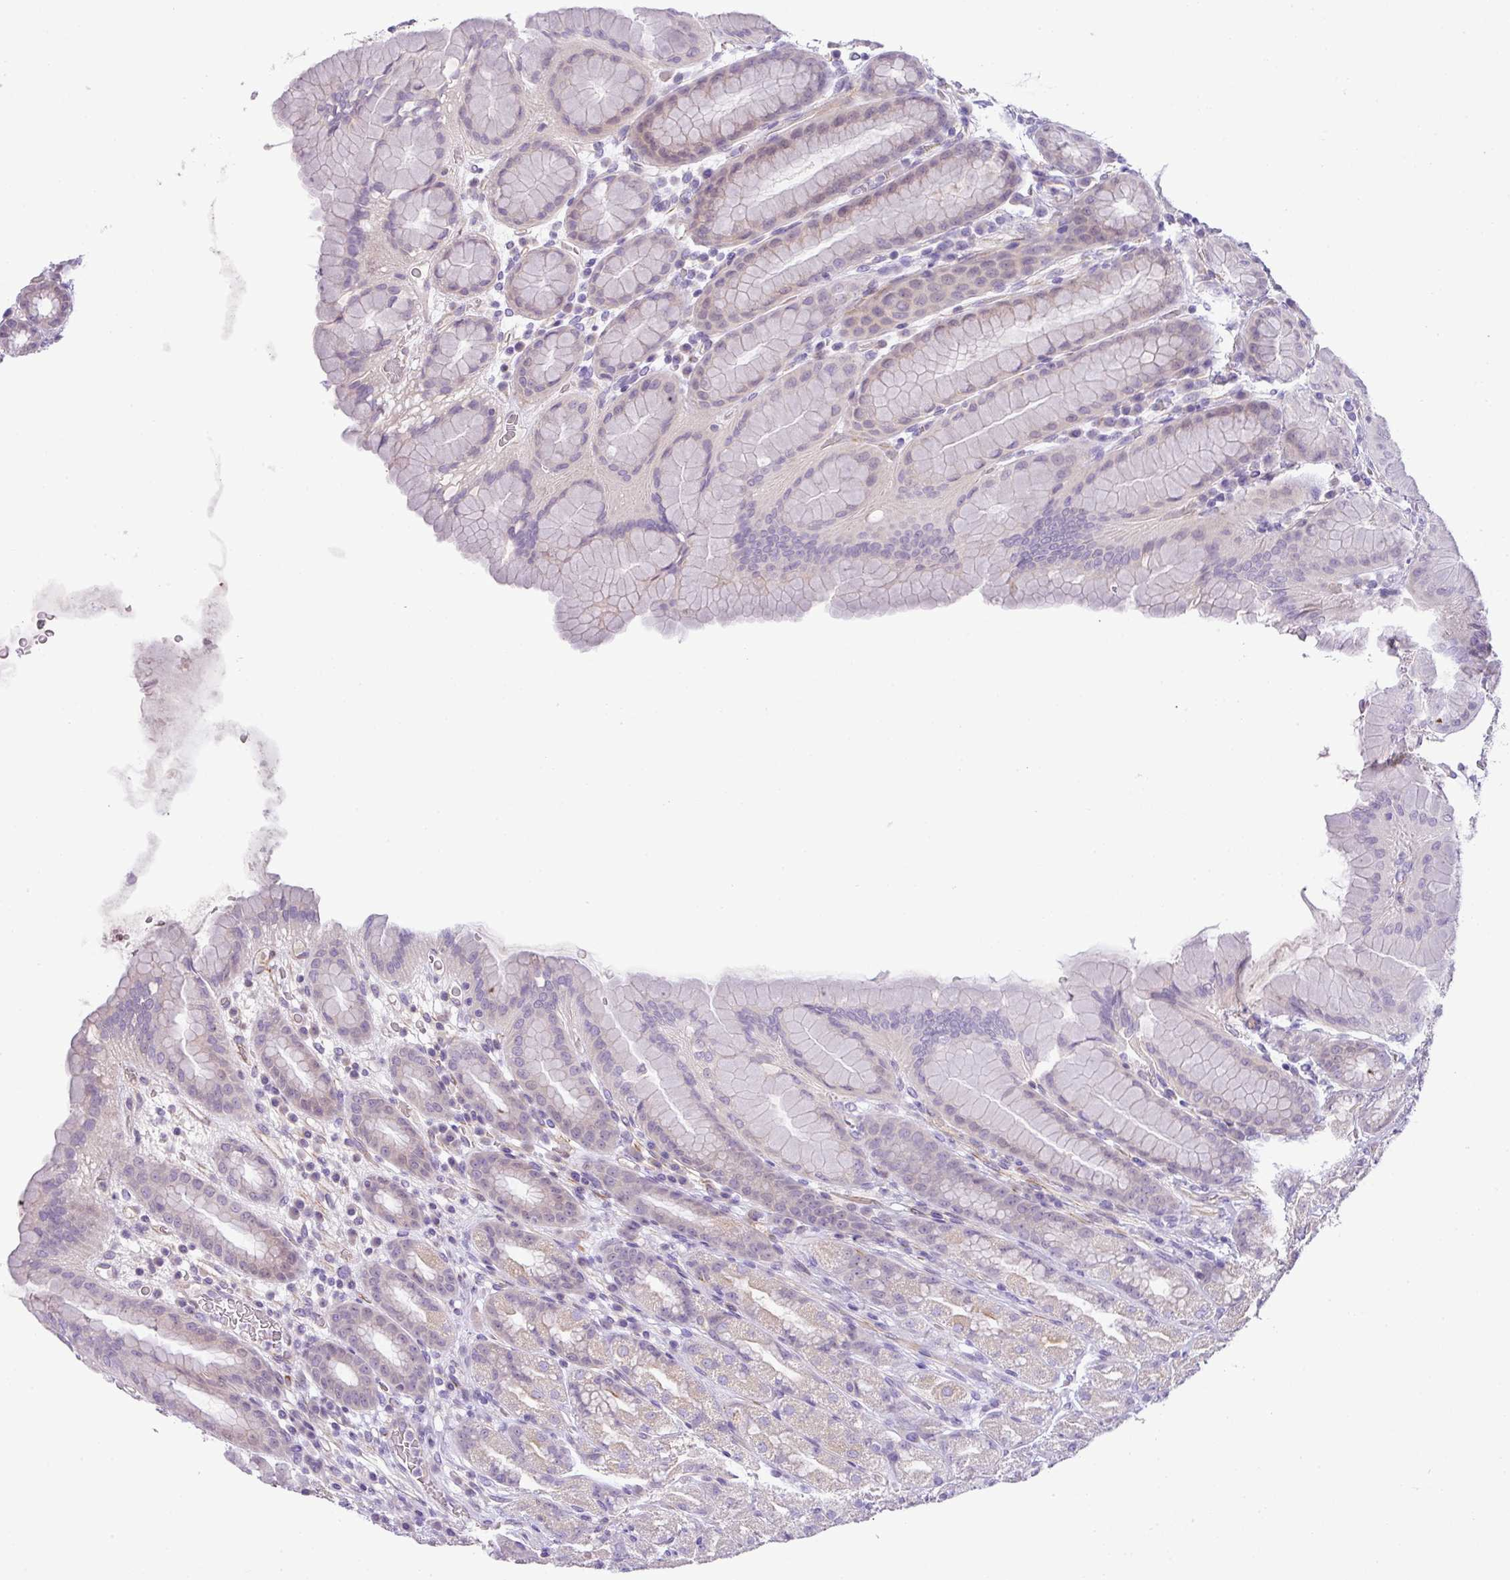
{"staining": {"intensity": "weak", "quantity": "25%-75%", "location": "cytoplasmic/membranous"}, "tissue": "stomach", "cell_type": "Glandular cells", "image_type": "normal", "snomed": [{"axis": "morphology", "description": "Normal tissue, NOS"}, {"axis": "topography", "description": "Stomach, upper"}, {"axis": "topography", "description": "Stomach"}], "caption": "The photomicrograph demonstrates a brown stain indicating the presence of a protein in the cytoplasmic/membranous of glandular cells in stomach.", "gene": "ENSG00000273748", "patient": {"sex": "male", "age": 68}}